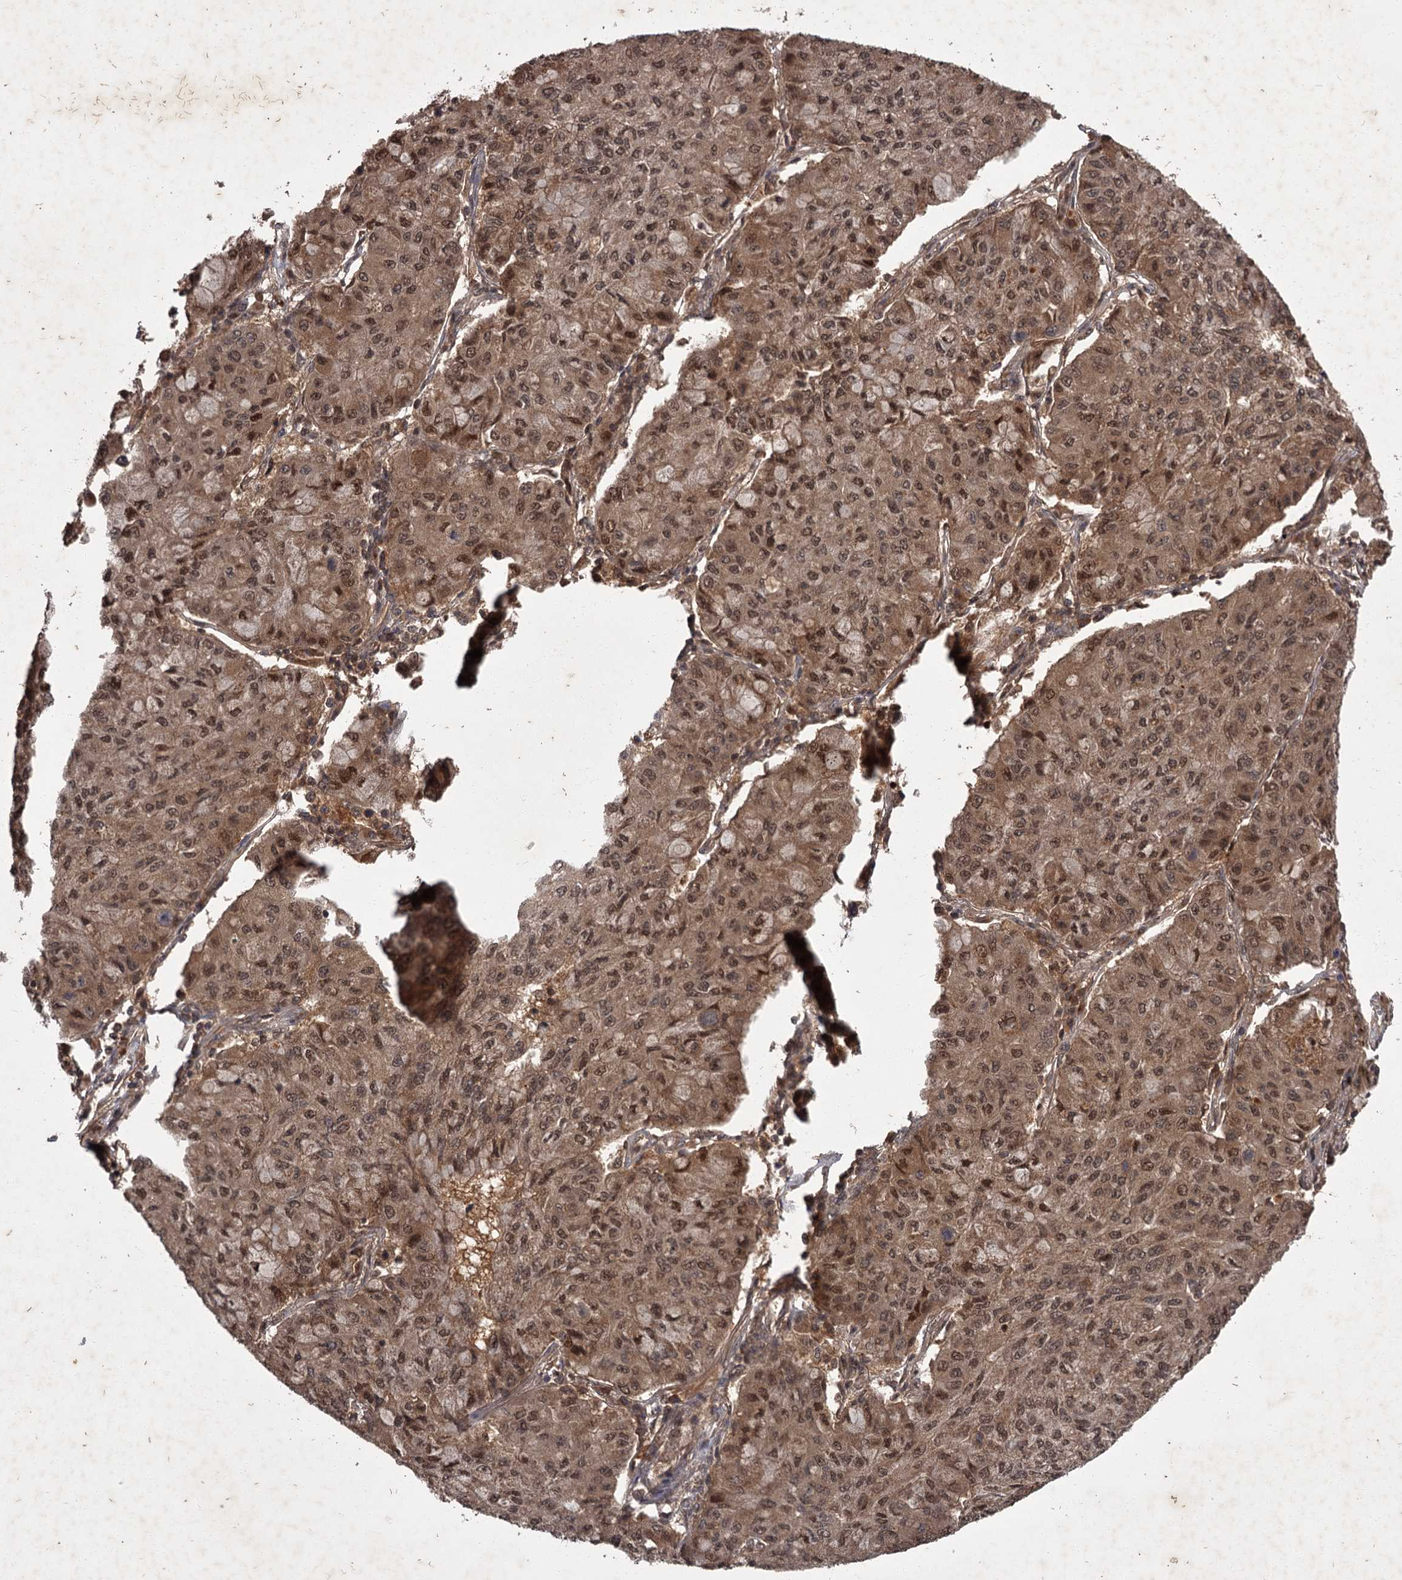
{"staining": {"intensity": "moderate", "quantity": ">75%", "location": "cytoplasmic/membranous,nuclear"}, "tissue": "lung cancer", "cell_type": "Tumor cells", "image_type": "cancer", "snomed": [{"axis": "morphology", "description": "Squamous cell carcinoma, NOS"}, {"axis": "topography", "description": "Lung"}], "caption": "Immunohistochemistry (IHC) (DAB (3,3'-diaminobenzidine)) staining of squamous cell carcinoma (lung) demonstrates moderate cytoplasmic/membranous and nuclear protein expression in about >75% of tumor cells.", "gene": "TBC1D23", "patient": {"sex": "male", "age": 74}}